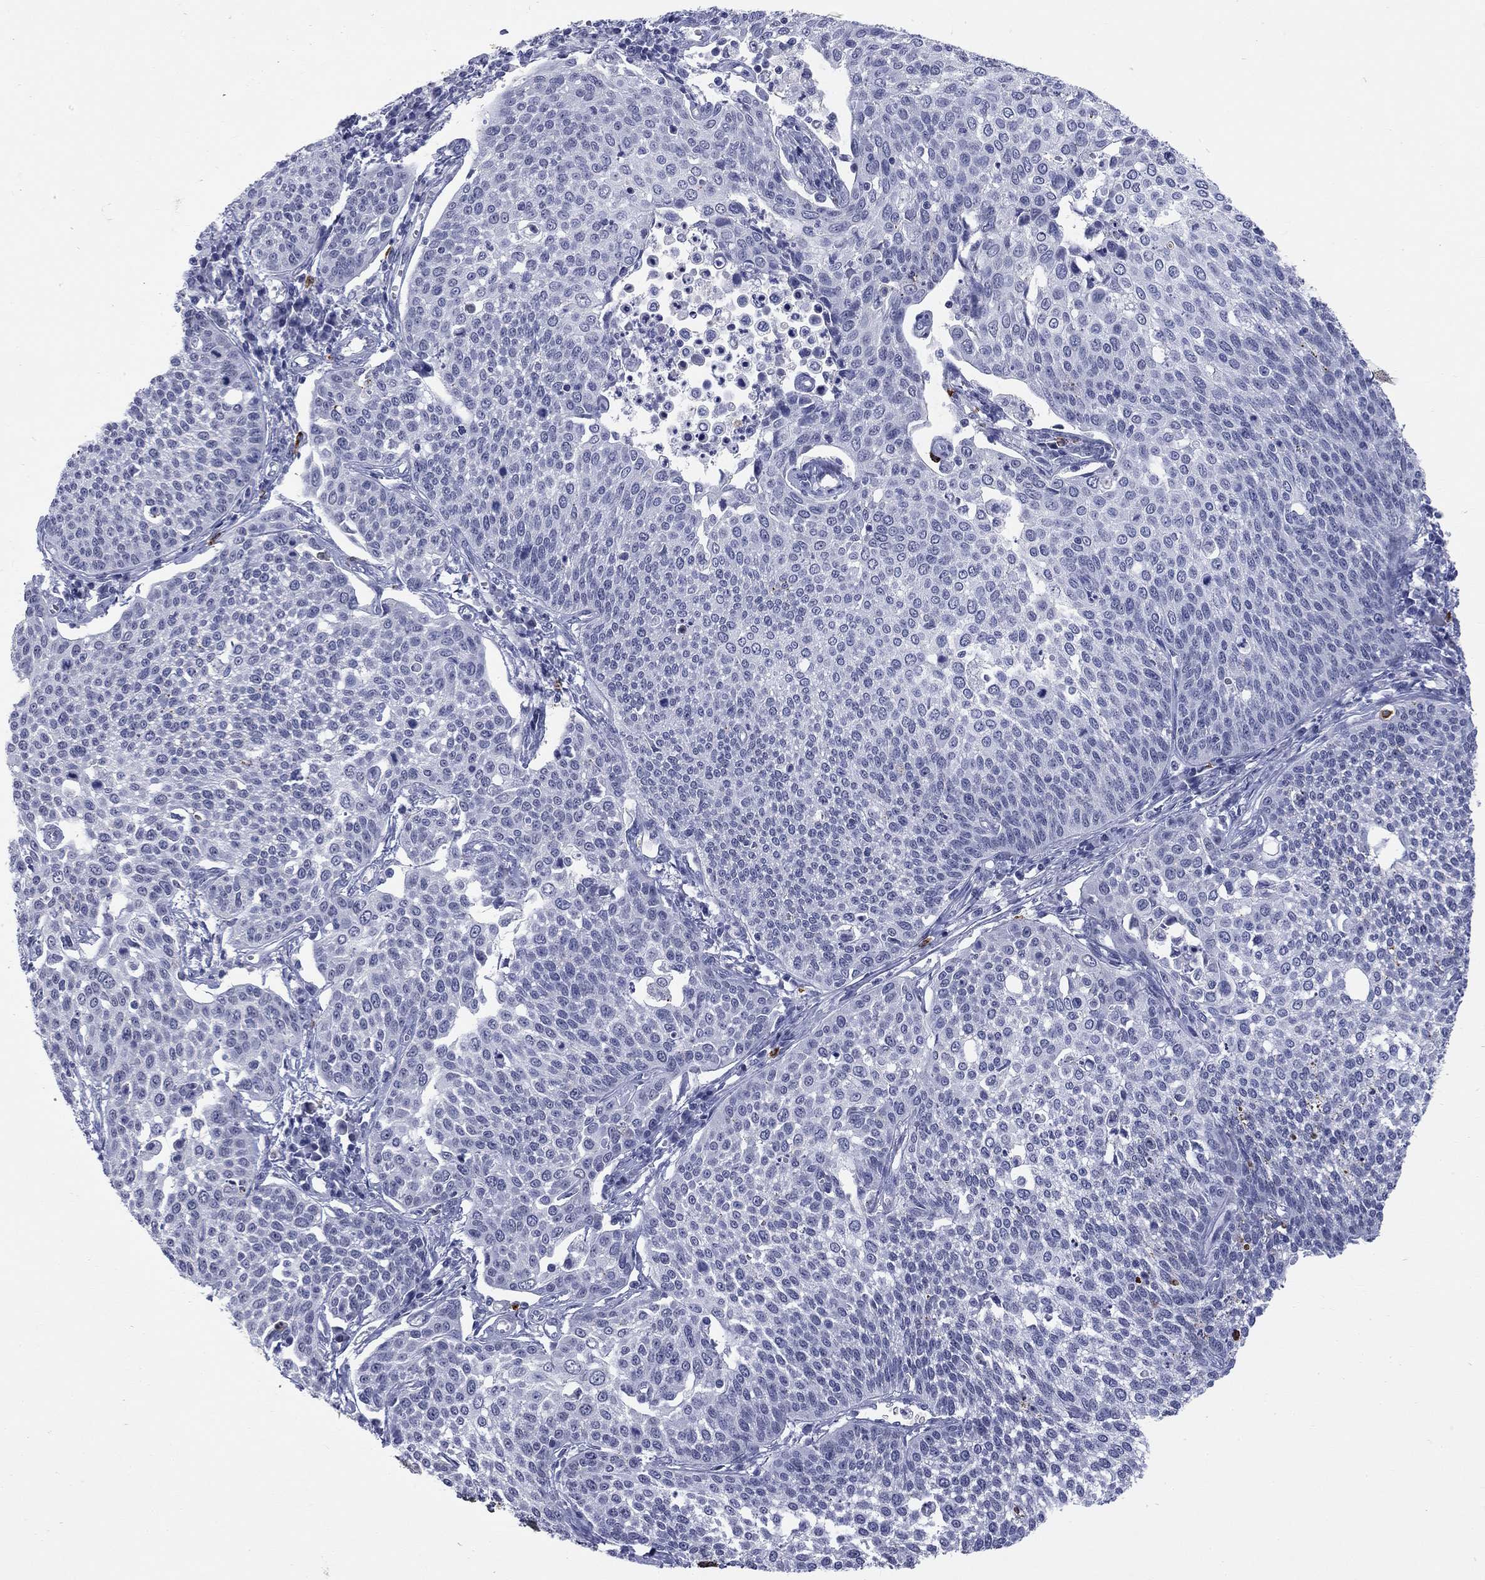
{"staining": {"intensity": "negative", "quantity": "none", "location": "none"}, "tissue": "cervical cancer", "cell_type": "Tumor cells", "image_type": "cancer", "snomed": [{"axis": "morphology", "description": "Squamous cell carcinoma, NOS"}, {"axis": "topography", "description": "Cervix"}], "caption": "Tumor cells show no significant protein staining in cervical squamous cell carcinoma.", "gene": "ECEL1", "patient": {"sex": "female", "age": 34}}